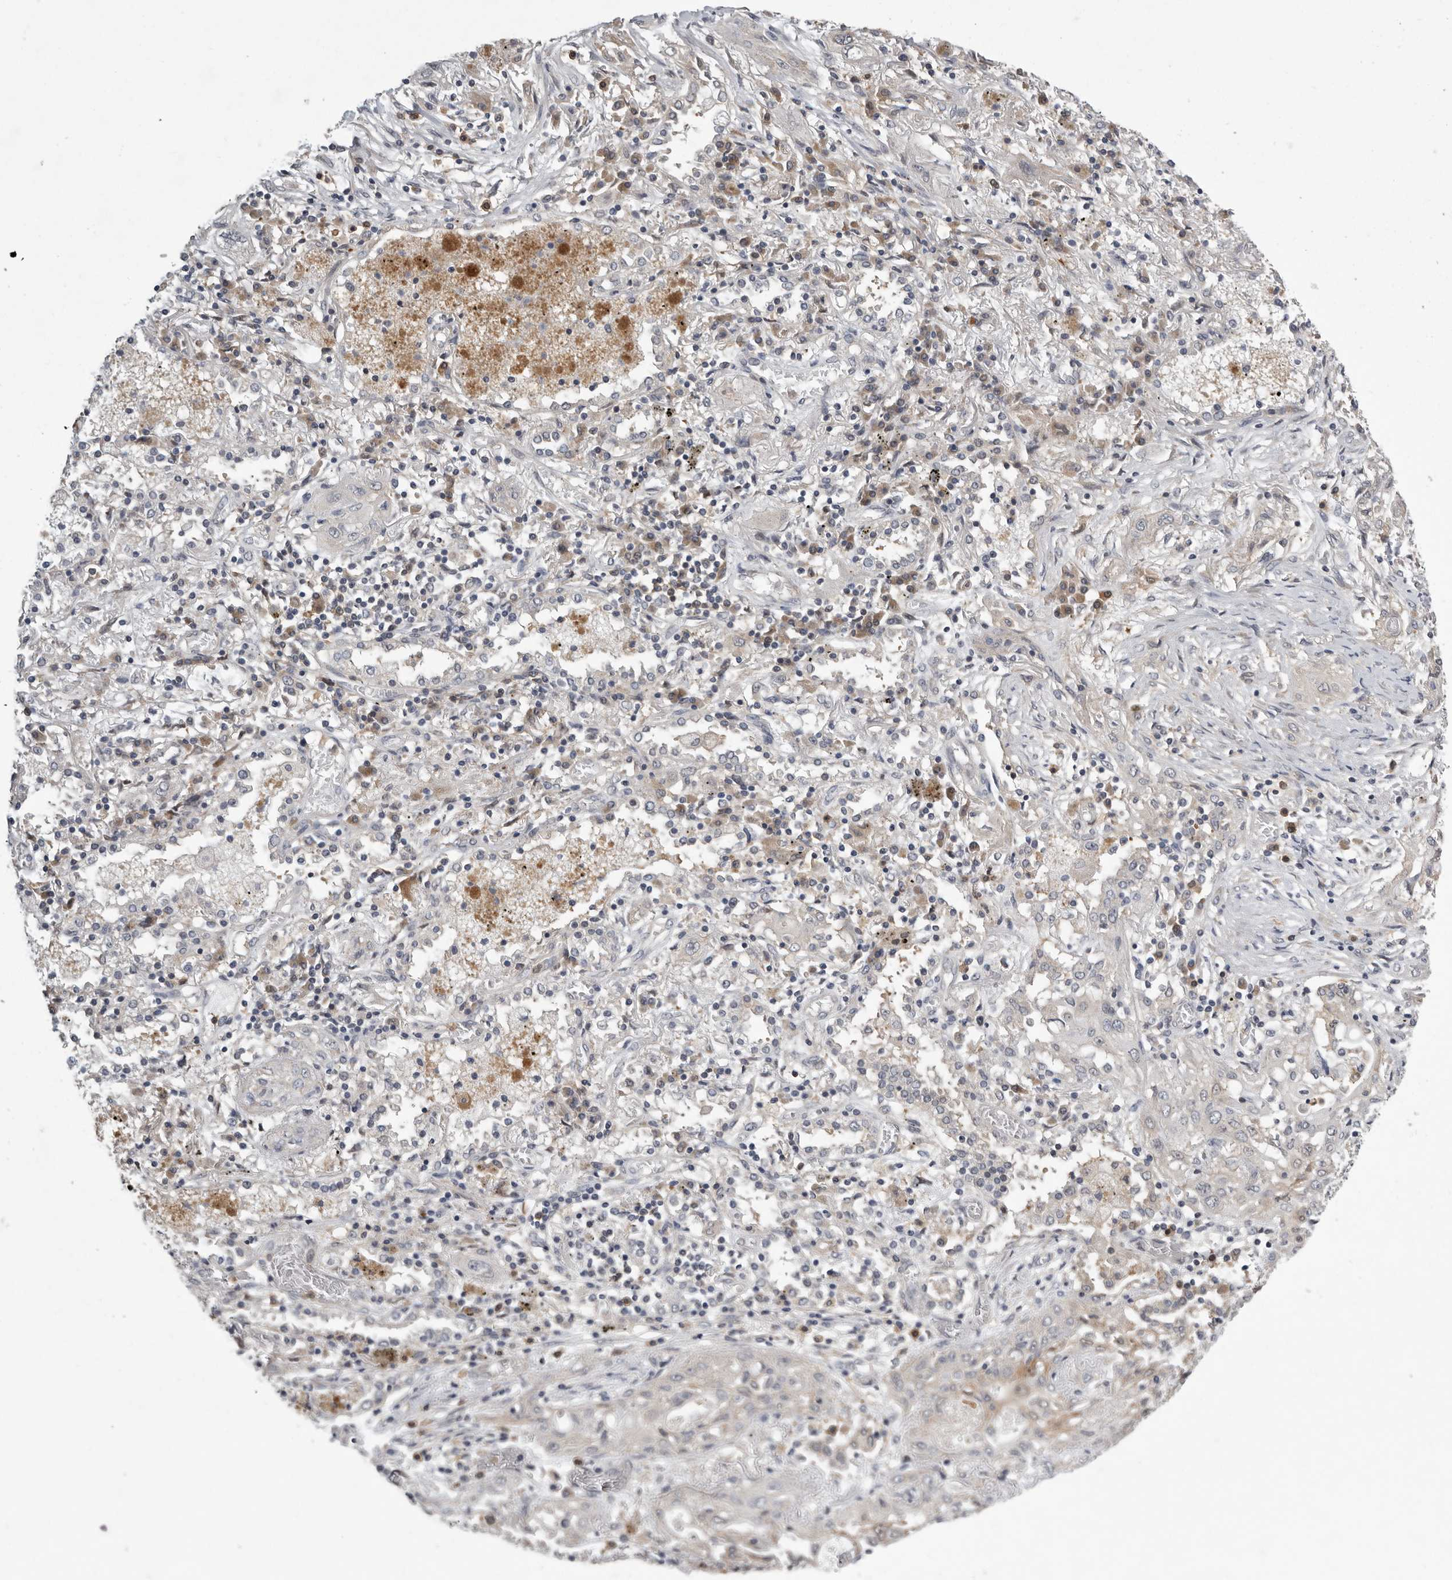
{"staining": {"intensity": "negative", "quantity": "none", "location": "none"}, "tissue": "lung cancer", "cell_type": "Tumor cells", "image_type": "cancer", "snomed": [{"axis": "morphology", "description": "Squamous cell carcinoma, NOS"}, {"axis": "topography", "description": "Lung"}], "caption": "Tumor cells are negative for protein expression in human lung squamous cell carcinoma.", "gene": "RALGPS2", "patient": {"sex": "female", "age": 47}}